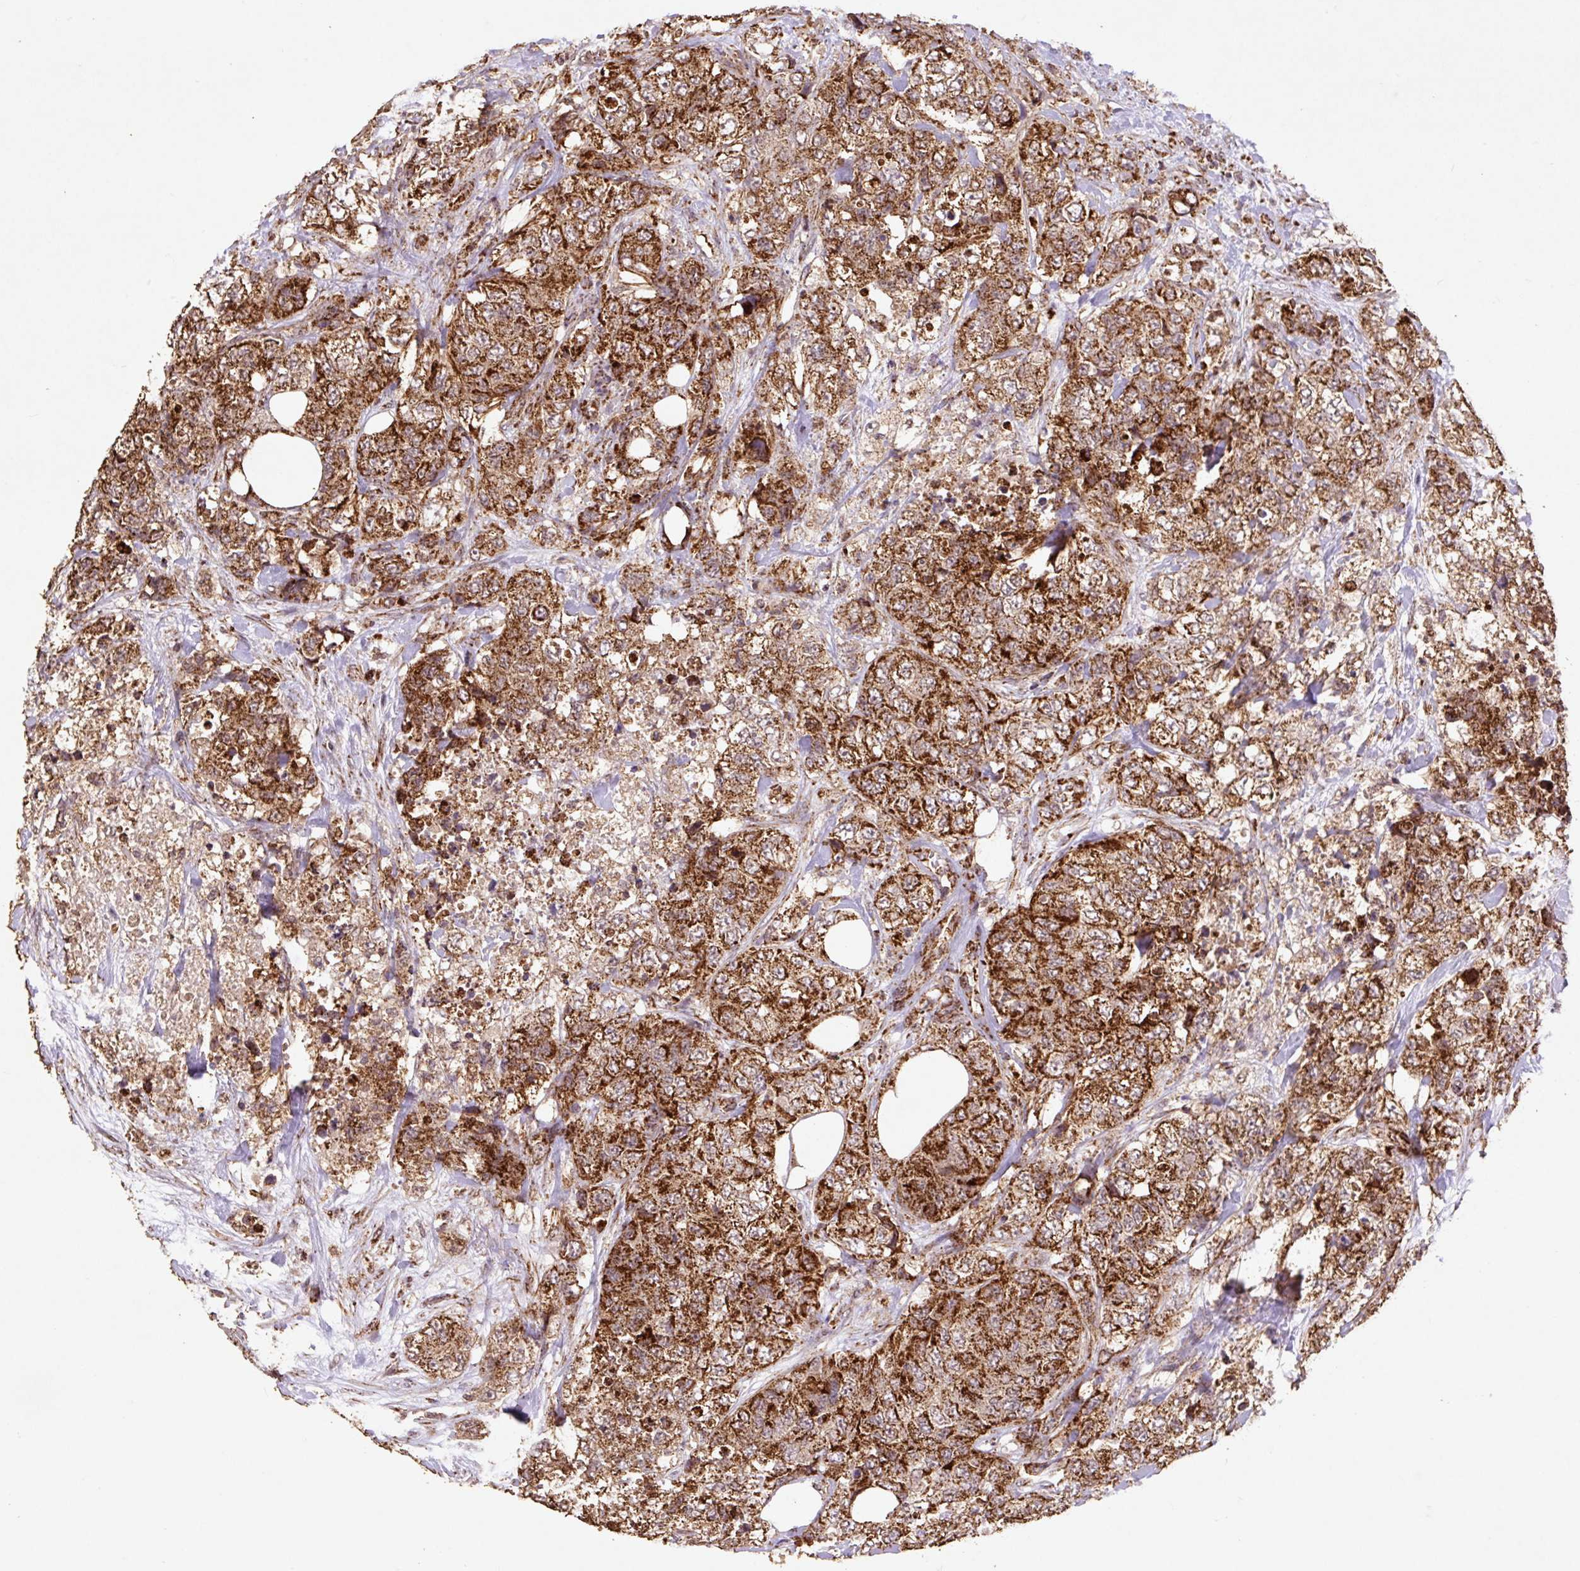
{"staining": {"intensity": "strong", "quantity": ">75%", "location": "cytoplasmic/membranous"}, "tissue": "urothelial cancer", "cell_type": "Tumor cells", "image_type": "cancer", "snomed": [{"axis": "morphology", "description": "Urothelial carcinoma, High grade"}, {"axis": "topography", "description": "Urinary bladder"}], "caption": "Tumor cells exhibit high levels of strong cytoplasmic/membranous positivity in about >75% of cells in urothelial cancer. The staining was performed using DAB to visualize the protein expression in brown, while the nuclei were stained in blue with hematoxylin (Magnification: 20x).", "gene": "ATP5F1A", "patient": {"sex": "female", "age": 78}}